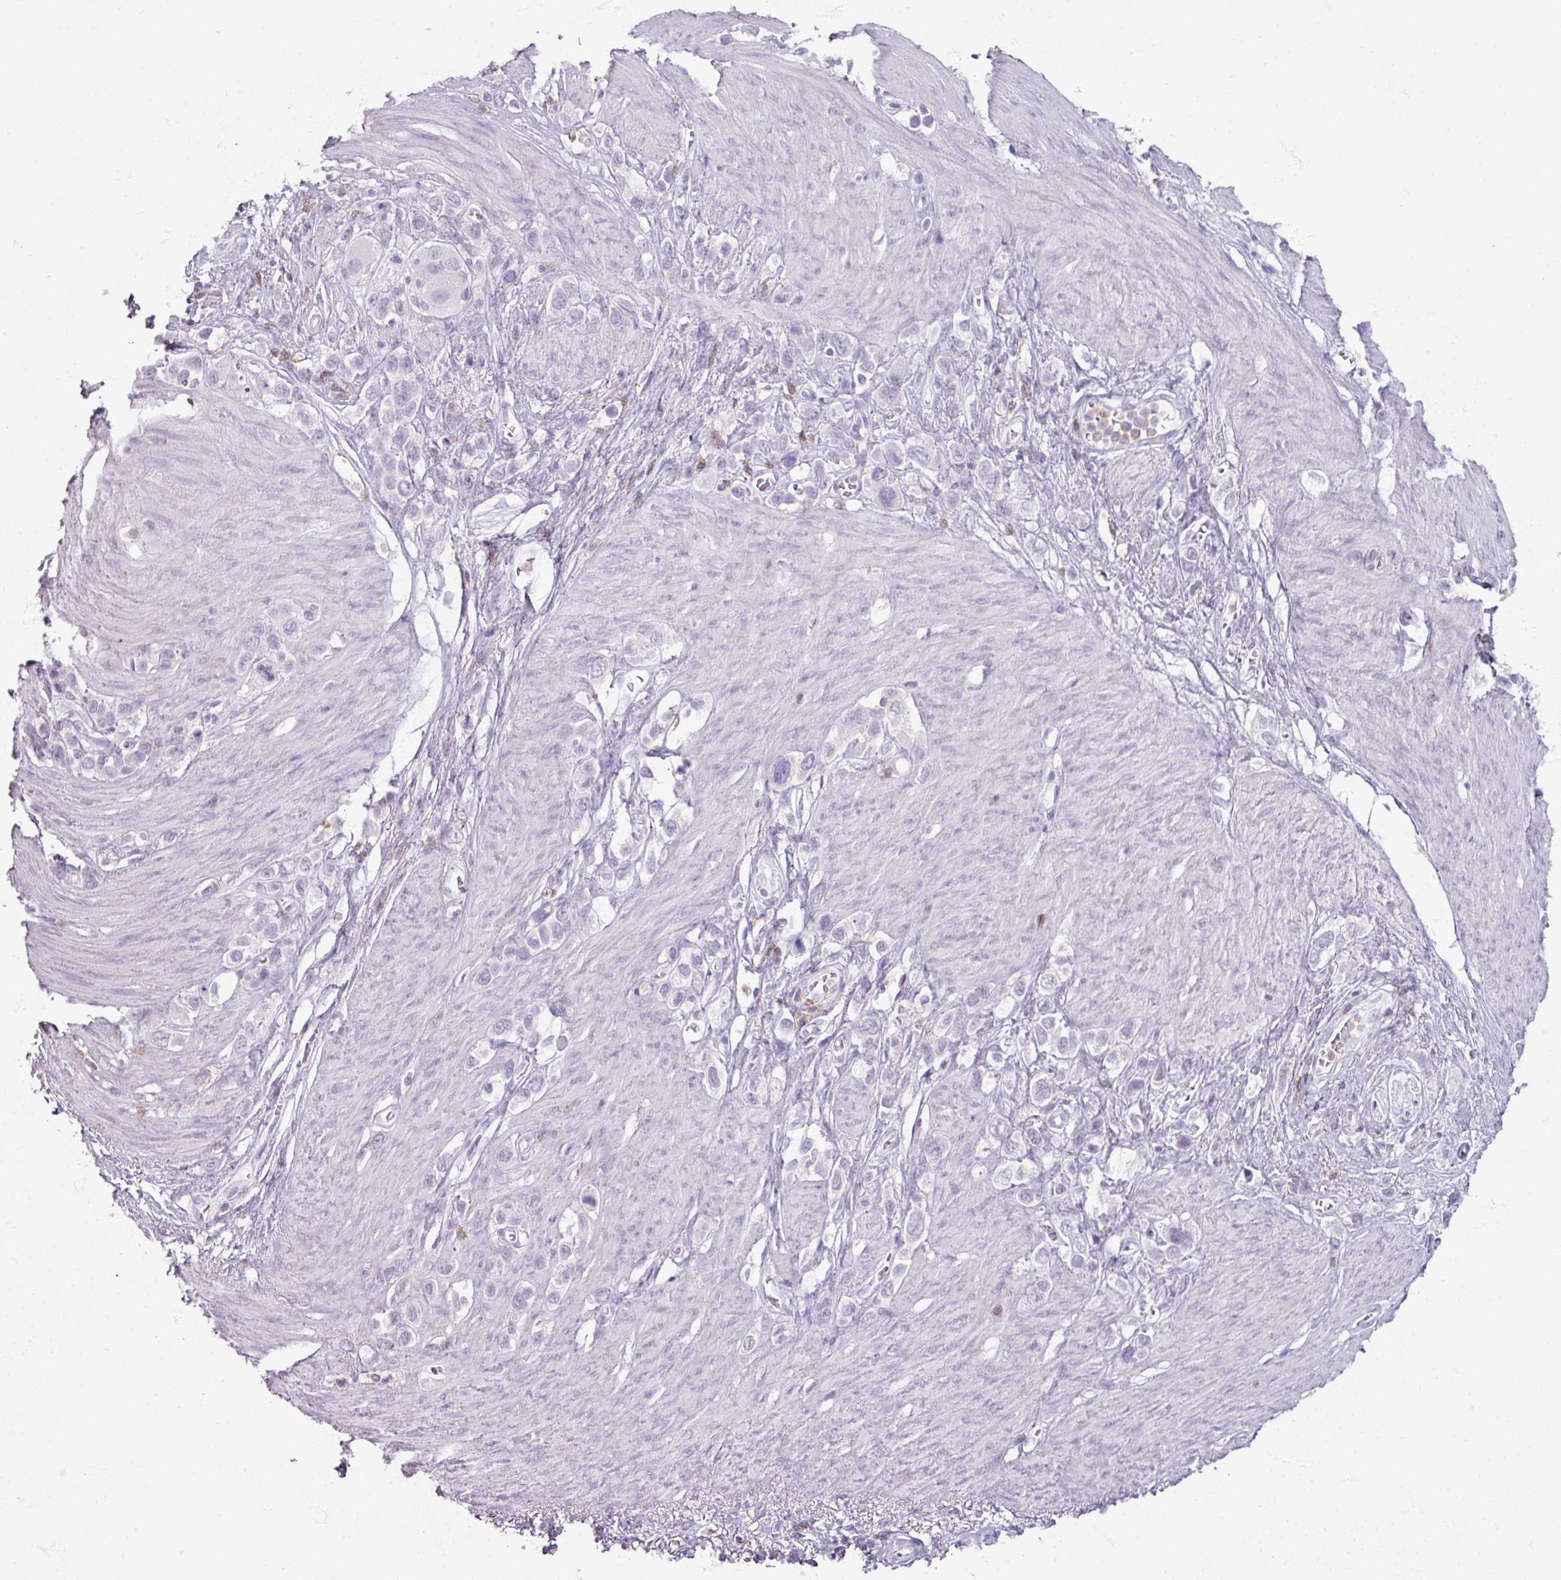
{"staining": {"intensity": "negative", "quantity": "none", "location": "none"}, "tissue": "stomach cancer", "cell_type": "Tumor cells", "image_type": "cancer", "snomed": [{"axis": "morphology", "description": "Adenocarcinoma, NOS"}, {"axis": "topography", "description": "Stomach"}], "caption": "IHC photomicrograph of neoplastic tissue: stomach adenocarcinoma stained with DAB shows no significant protein expression in tumor cells. (Immunohistochemistry (ihc), brightfield microscopy, high magnification).", "gene": "PTPRC", "patient": {"sex": "female", "age": 65}}